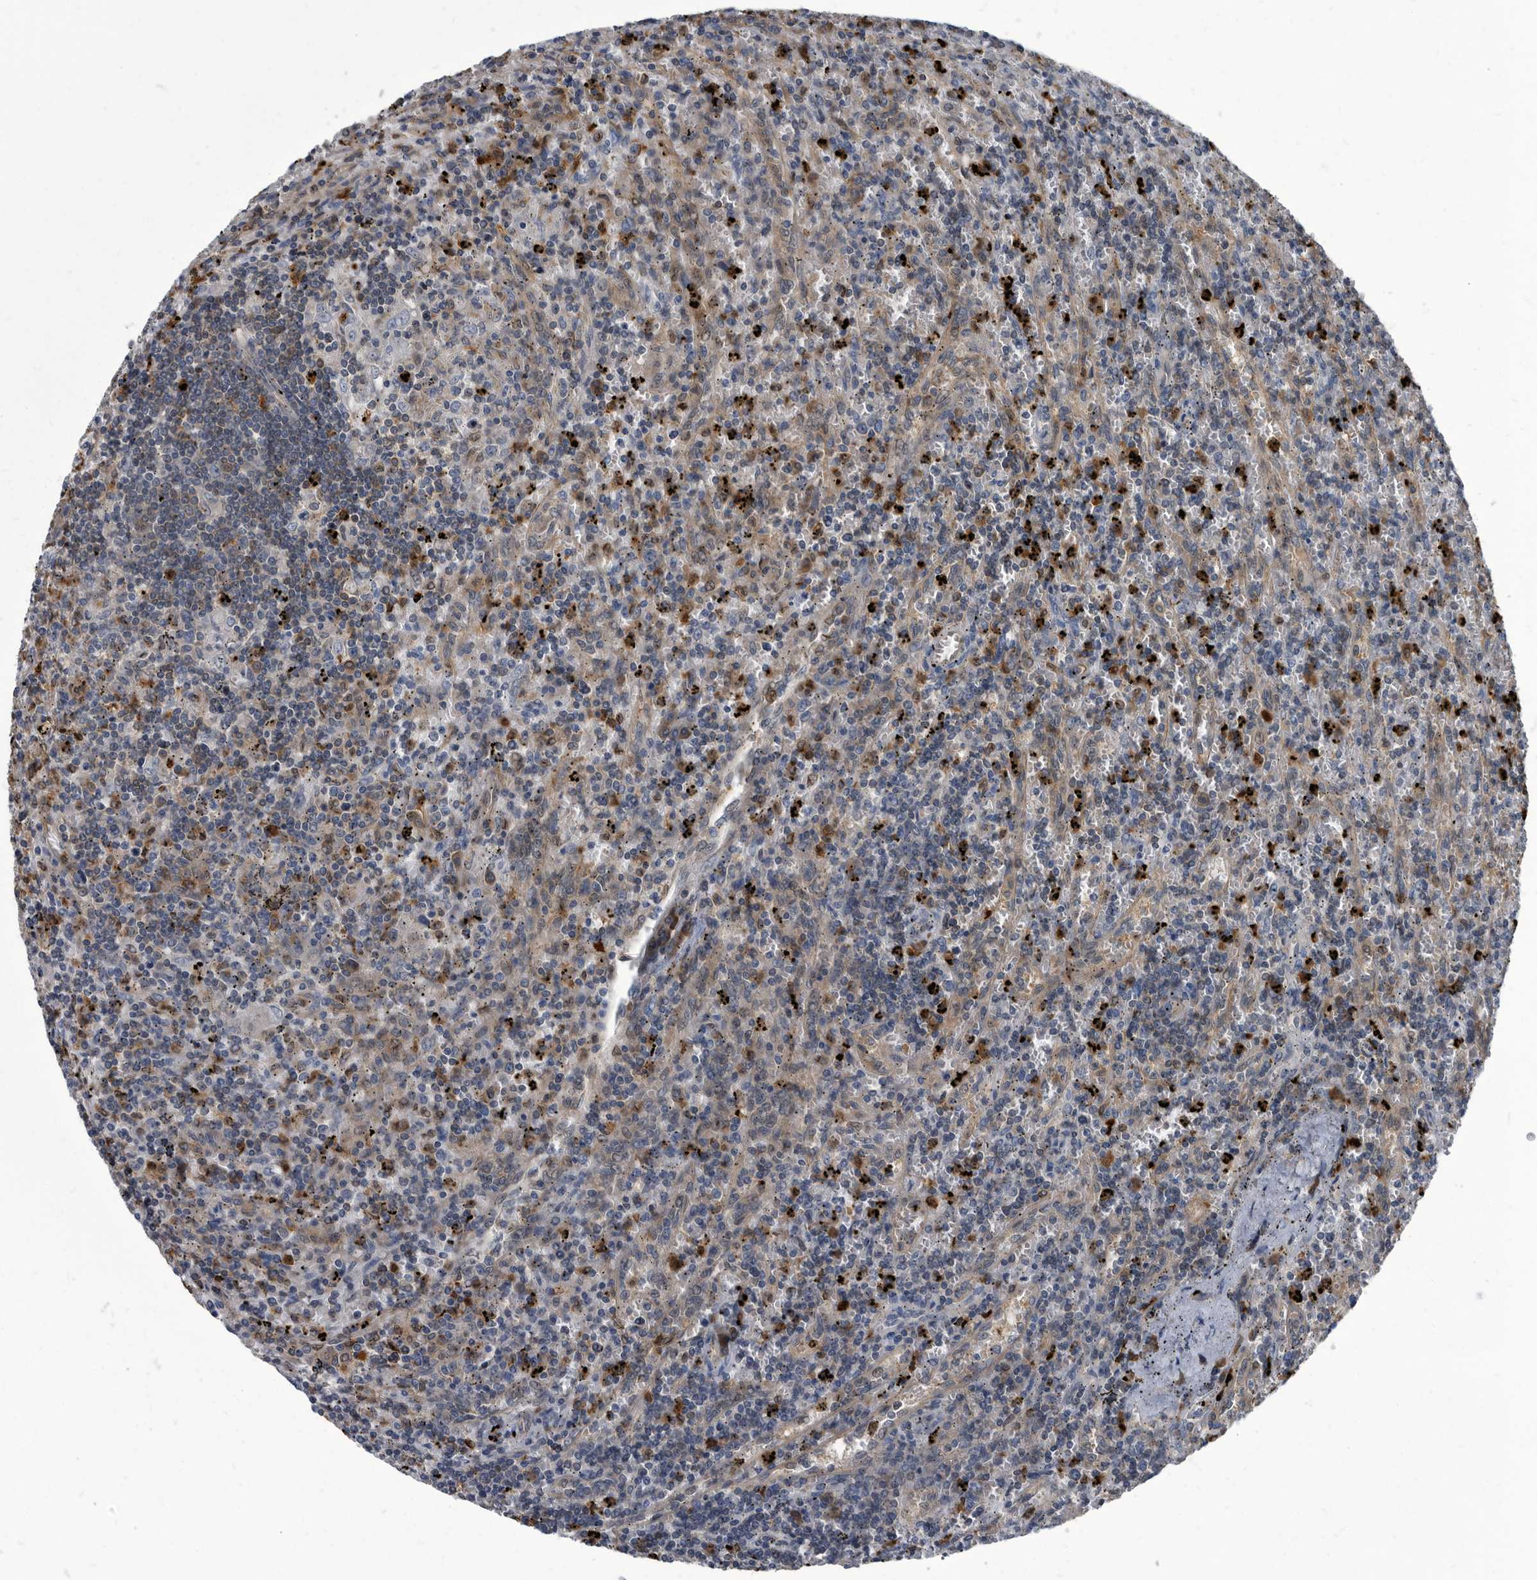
{"staining": {"intensity": "moderate", "quantity": "<25%", "location": "cytoplasmic/membranous"}, "tissue": "lymphoma", "cell_type": "Tumor cells", "image_type": "cancer", "snomed": [{"axis": "morphology", "description": "Malignant lymphoma, non-Hodgkin's type, Low grade"}, {"axis": "topography", "description": "Spleen"}], "caption": "Malignant lymphoma, non-Hodgkin's type (low-grade) was stained to show a protein in brown. There is low levels of moderate cytoplasmic/membranous expression in about <25% of tumor cells.", "gene": "CDV3", "patient": {"sex": "male", "age": 76}}